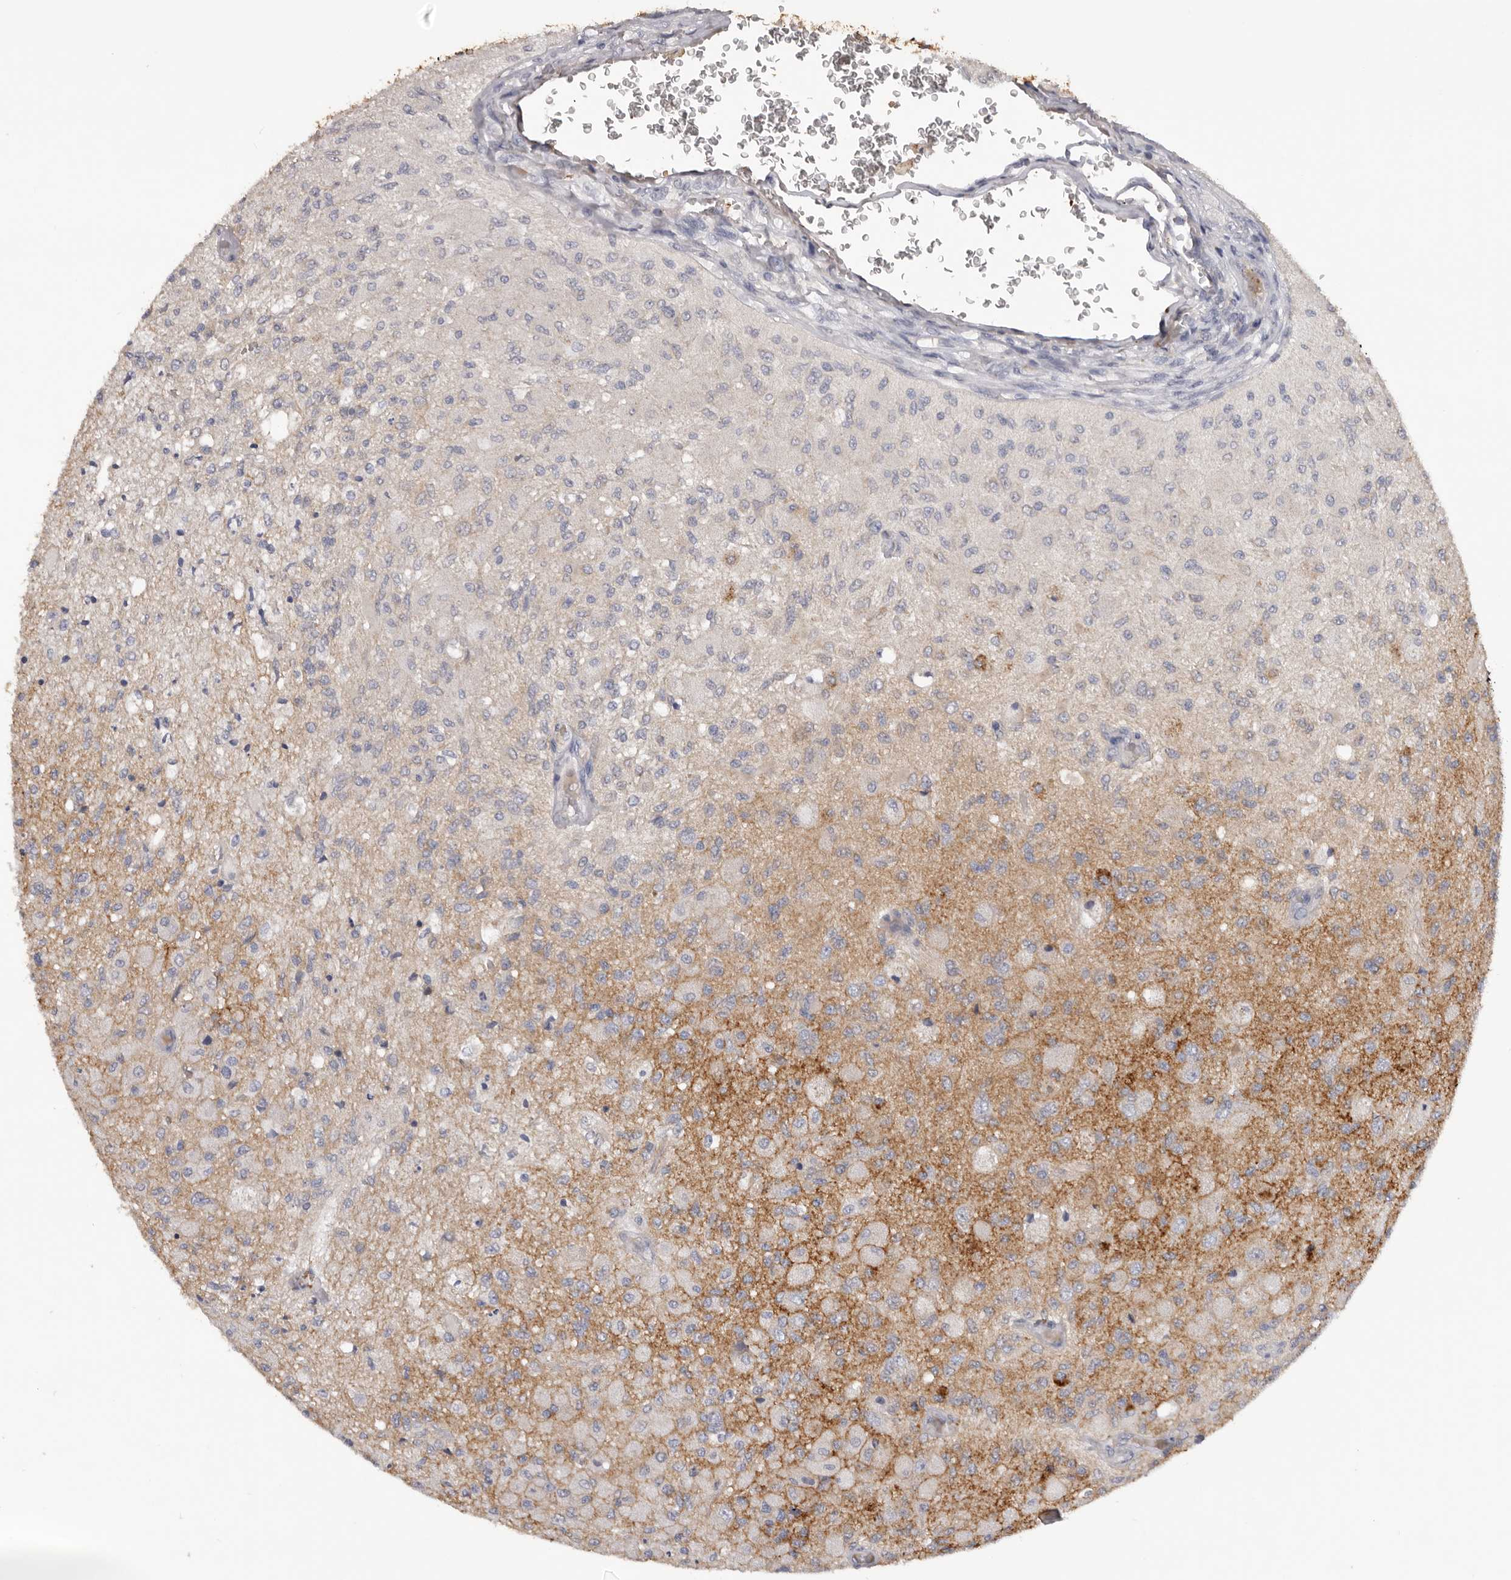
{"staining": {"intensity": "weak", "quantity": "<25%", "location": "cytoplasmic/membranous"}, "tissue": "glioma", "cell_type": "Tumor cells", "image_type": "cancer", "snomed": [{"axis": "morphology", "description": "Normal tissue, NOS"}, {"axis": "morphology", "description": "Glioma, malignant, High grade"}, {"axis": "topography", "description": "Cerebral cortex"}], "caption": "There is no significant staining in tumor cells of glioma.", "gene": "TNR", "patient": {"sex": "male", "age": 77}}